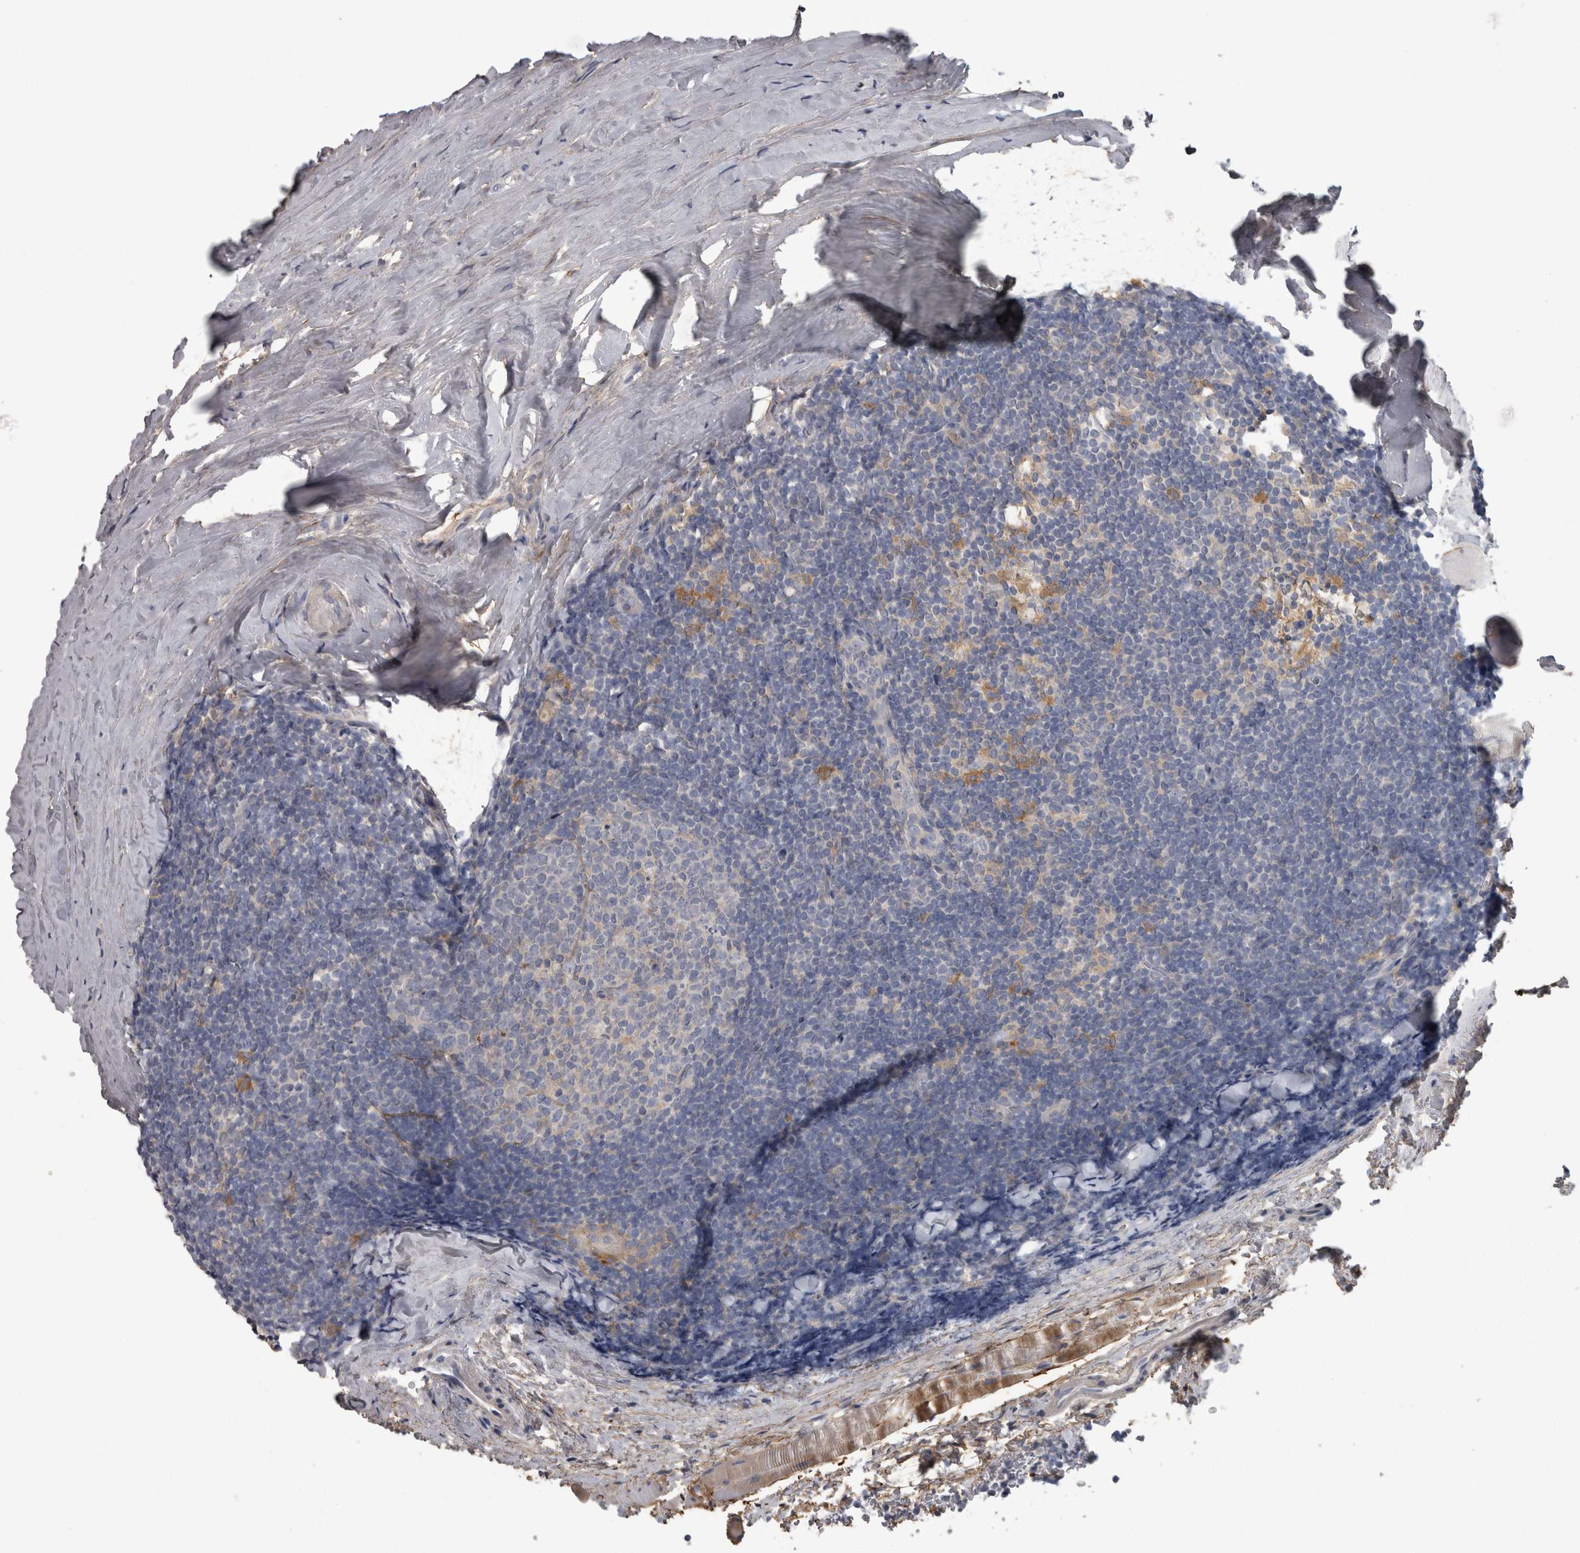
{"staining": {"intensity": "negative", "quantity": "none", "location": "none"}, "tissue": "tonsil", "cell_type": "Germinal center cells", "image_type": "normal", "snomed": [{"axis": "morphology", "description": "Normal tissue, NOS"}, {"axis": "topography", "description": "Tonsil"}], "caption": "This is an immunohistochemistry histopathology image of normal human tonsil. There is no positivity in germinal center cells.", "gene": "EFEMP2", "patient": {"sex": "male", "age": 37}}